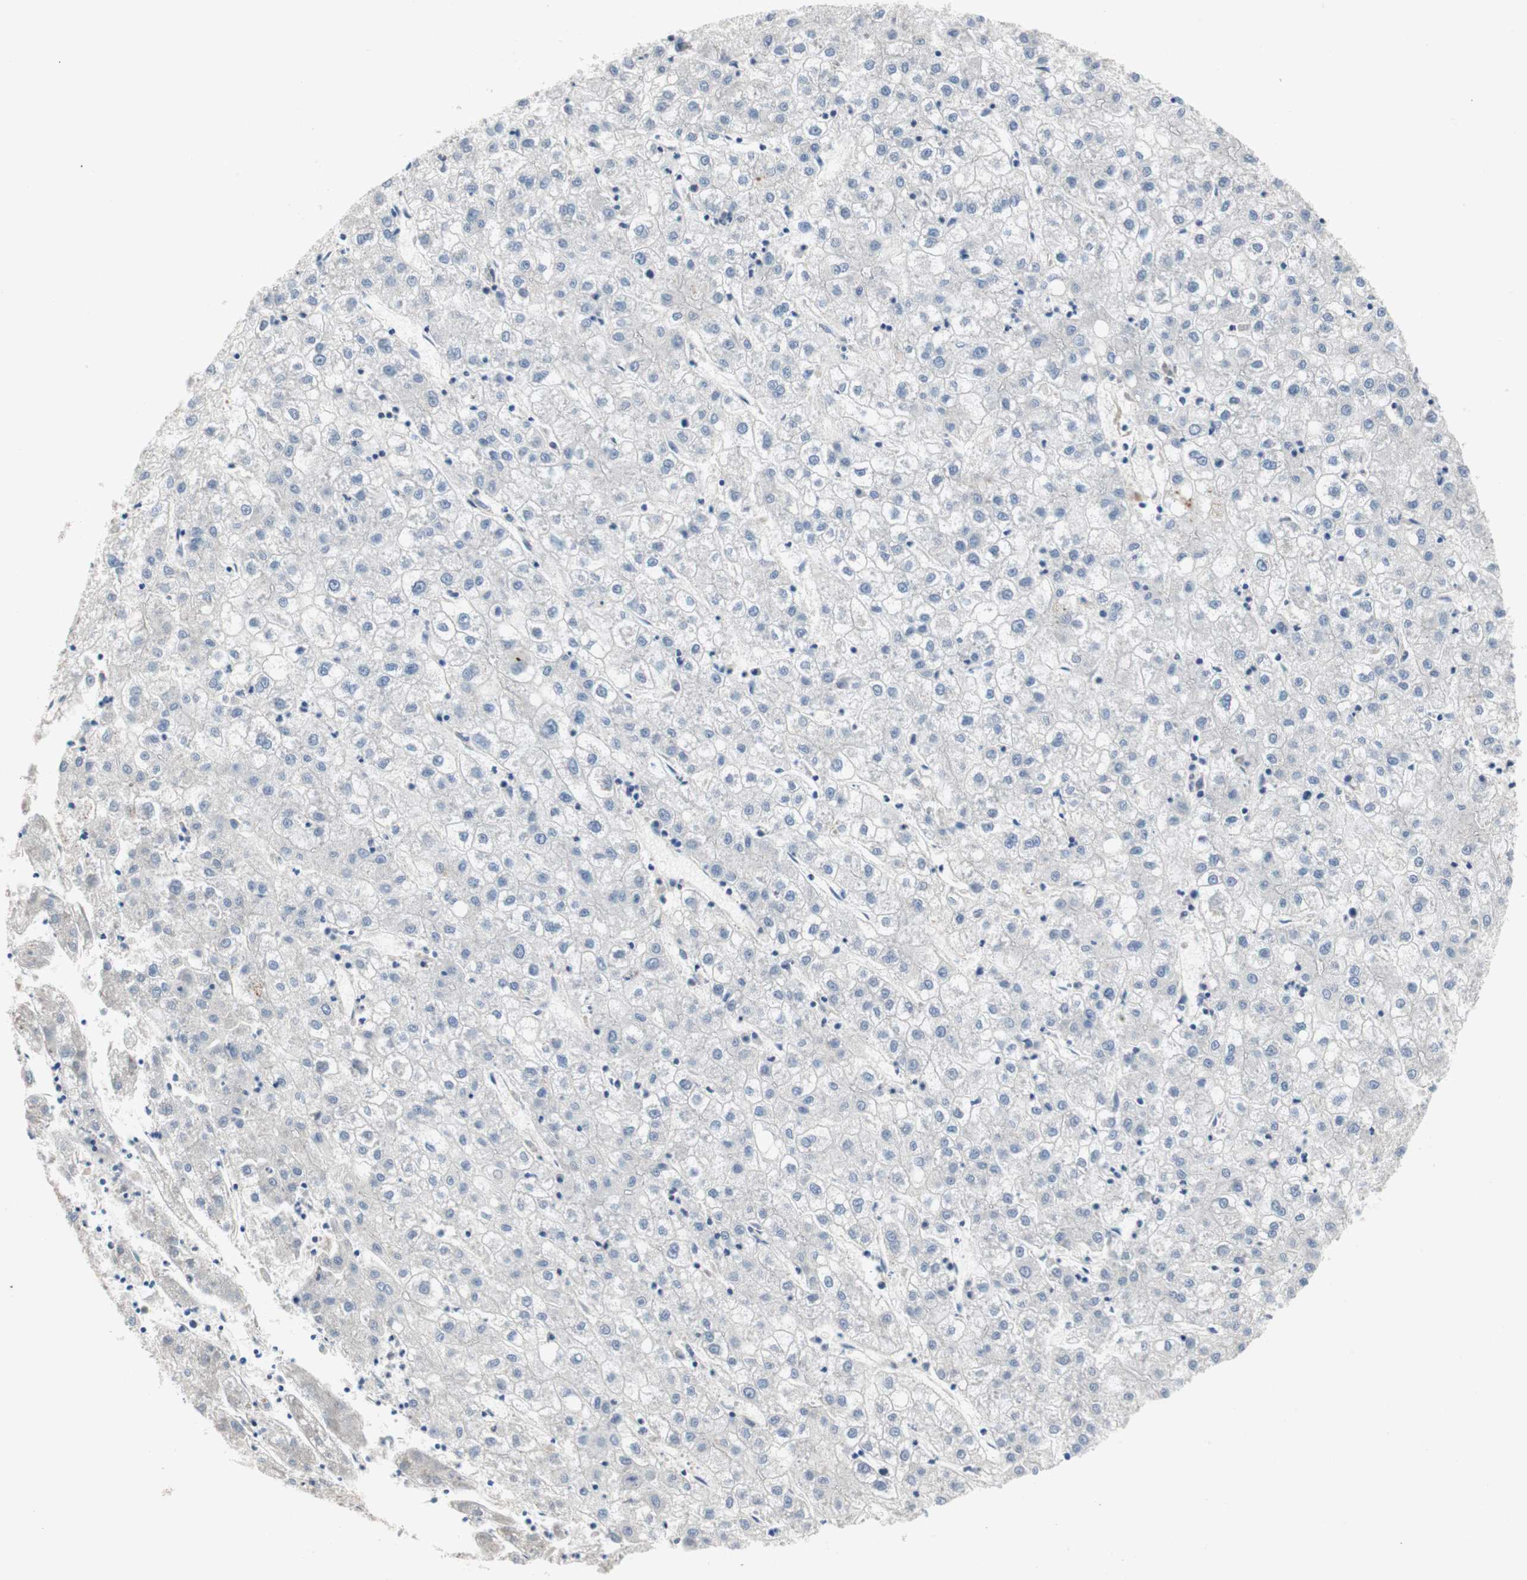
{"staining": {"intensity": "negative", "quantity": "none", "location": "none"}, "tissue": "liver cancer", "cell_type": "Tumor cells", "image_type": "cancer", "snomed": [{"axis": "morphology", "description": "Carcinoma, Hepatocellular, NOS"}, {"axis": "topography", "description": "Liver"}], "caption": "This micrograph is of hepatocellular carcinoma (liver) stained with immunohistochemistry (IHC) to label a protein in brown with the nuclei are counter-stained blue. There is no staining in tumor cells.", "gene": "RELB", "patient": {"sex": "male", "age": 72}}